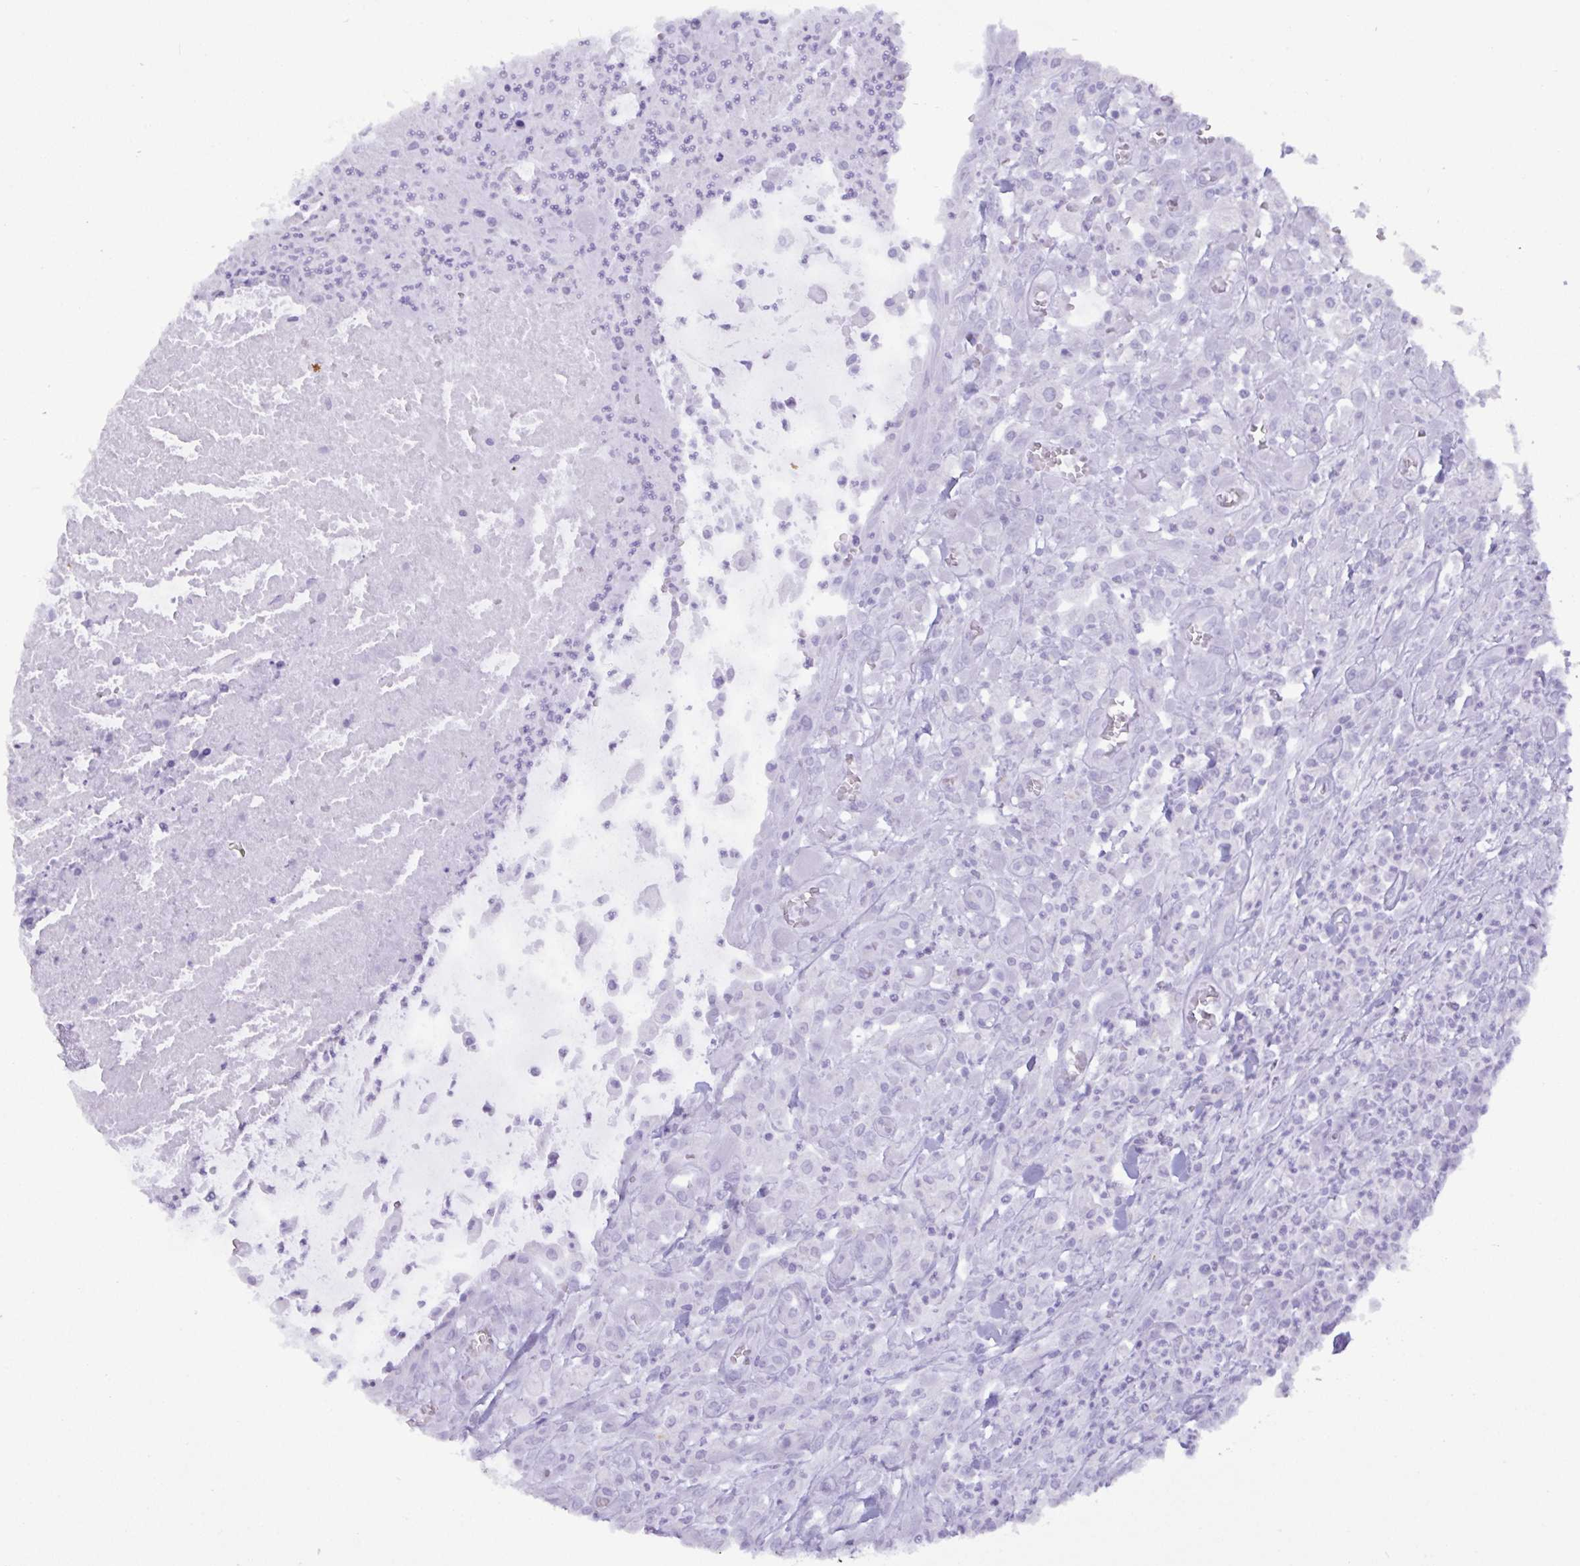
{"staining": {"intensity": "negative", "quantity": "none", "location": "none"}, "tissue": "colorectal cancer", "cell_type": "Tumor cells", "image_type": "cancer", "snomed": [{"axis": "morphology", "description": "Adenocarcinoma, NOS"}, {"axis": "topography", "description": "Colon"}], "caption": "Tumor cells are negative for brown protein staining in colorectal cancer.", "gene": "C4orf33", "patient": {"sex": "male", "age": 65}}